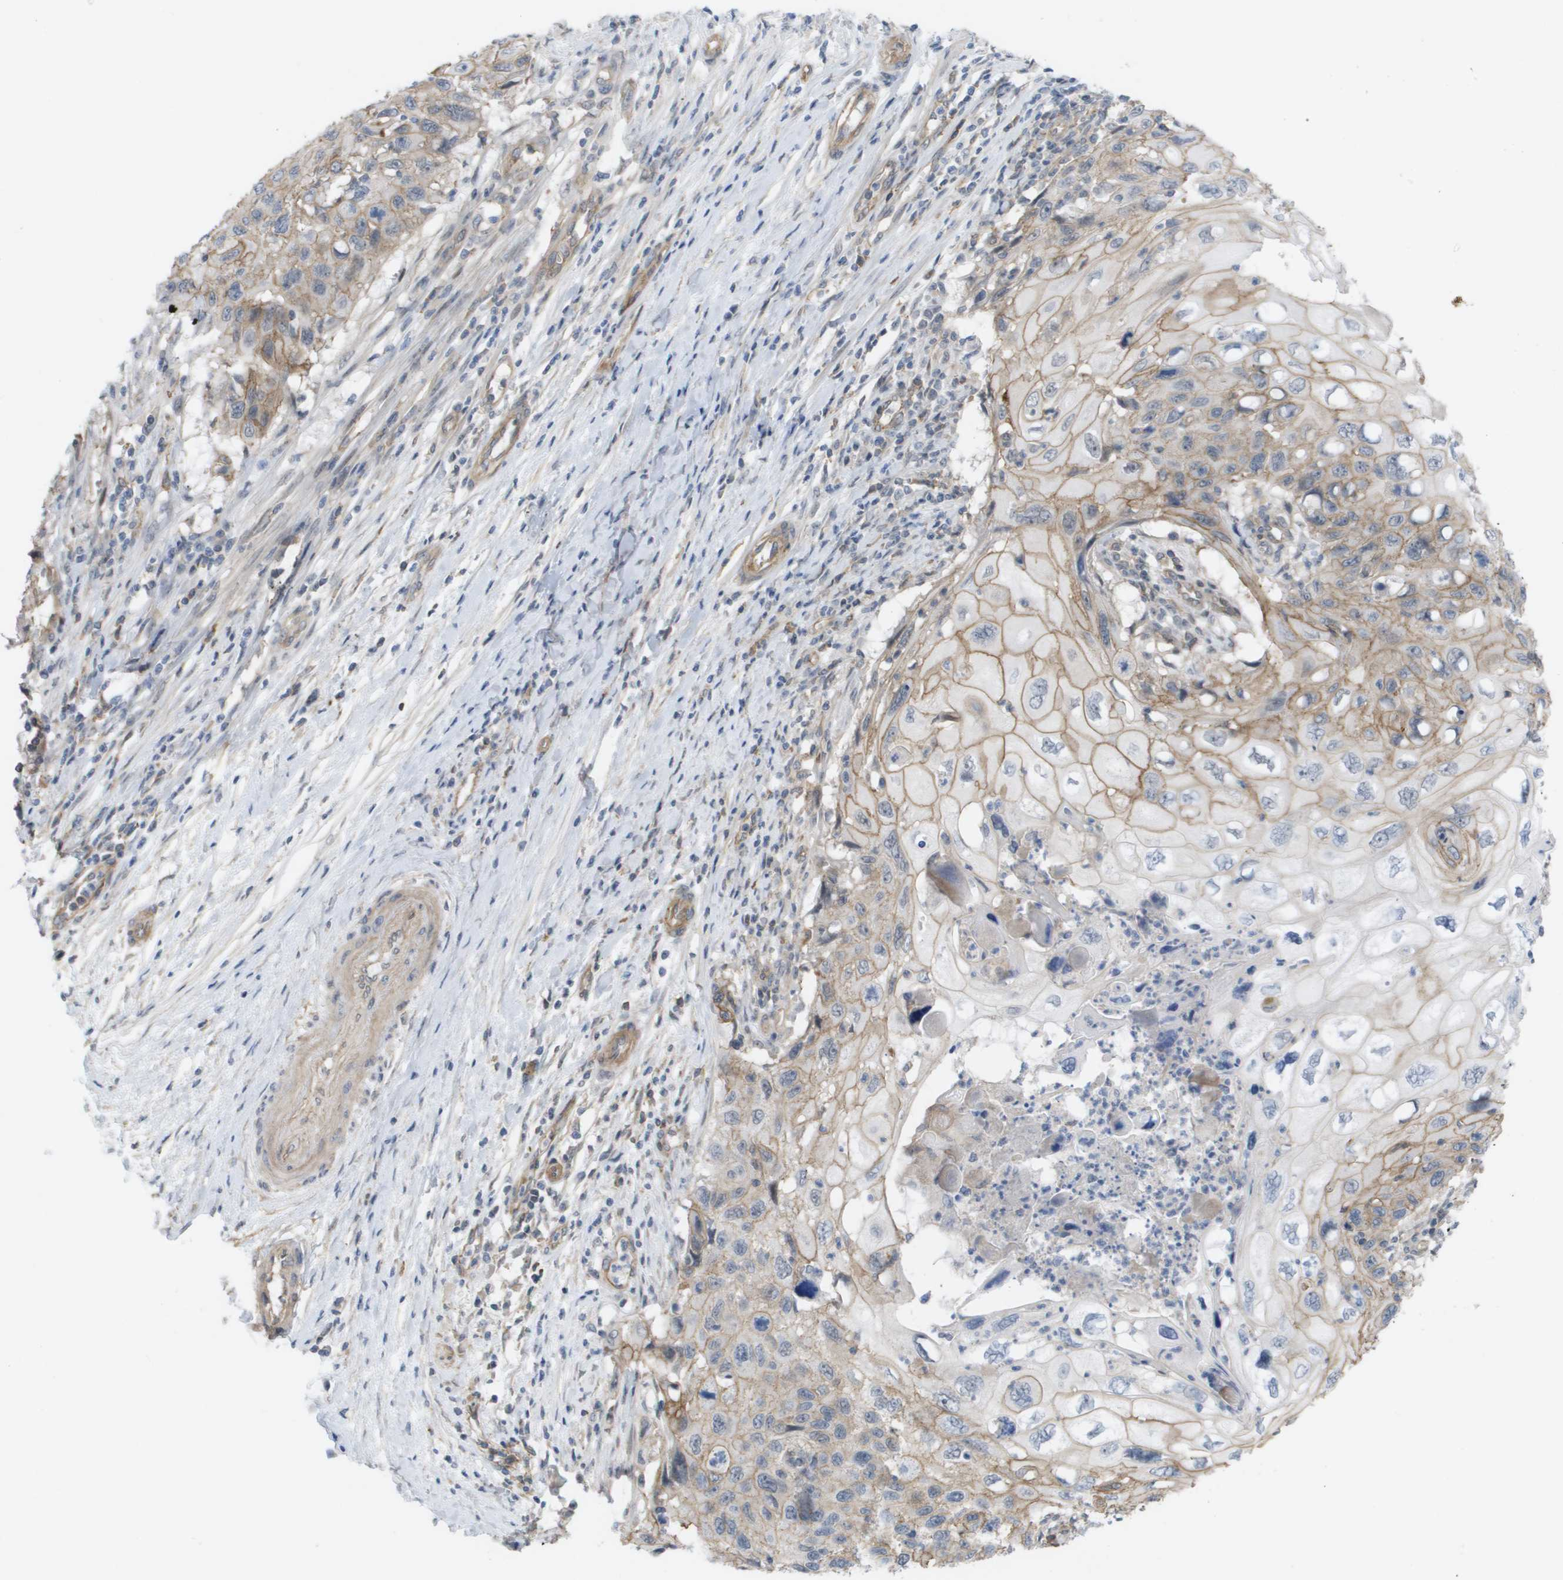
{"staining": {"intensity": "moderate", "quantity": ">75%", "location": "cytoplasmic/membranous"}, "tissue": "cervical cancer", "cell_type": "Tumor cells", "image_type": "cancer", "snomed": [{"axis": "morphology", "description": "Squamous cell carcinoma, NOS"}, {"axis": "topography", "description": "Cervix"}], "caption": "This micrograph demonstrates immunohistochemistry (IHC) staining of cervical cancer, with medium moderate cytoplasmic/membranous staining in approximately >75% of tumor cells.", "gene": "MTARC2", "patient": {"sex": "female", "age": 70}}